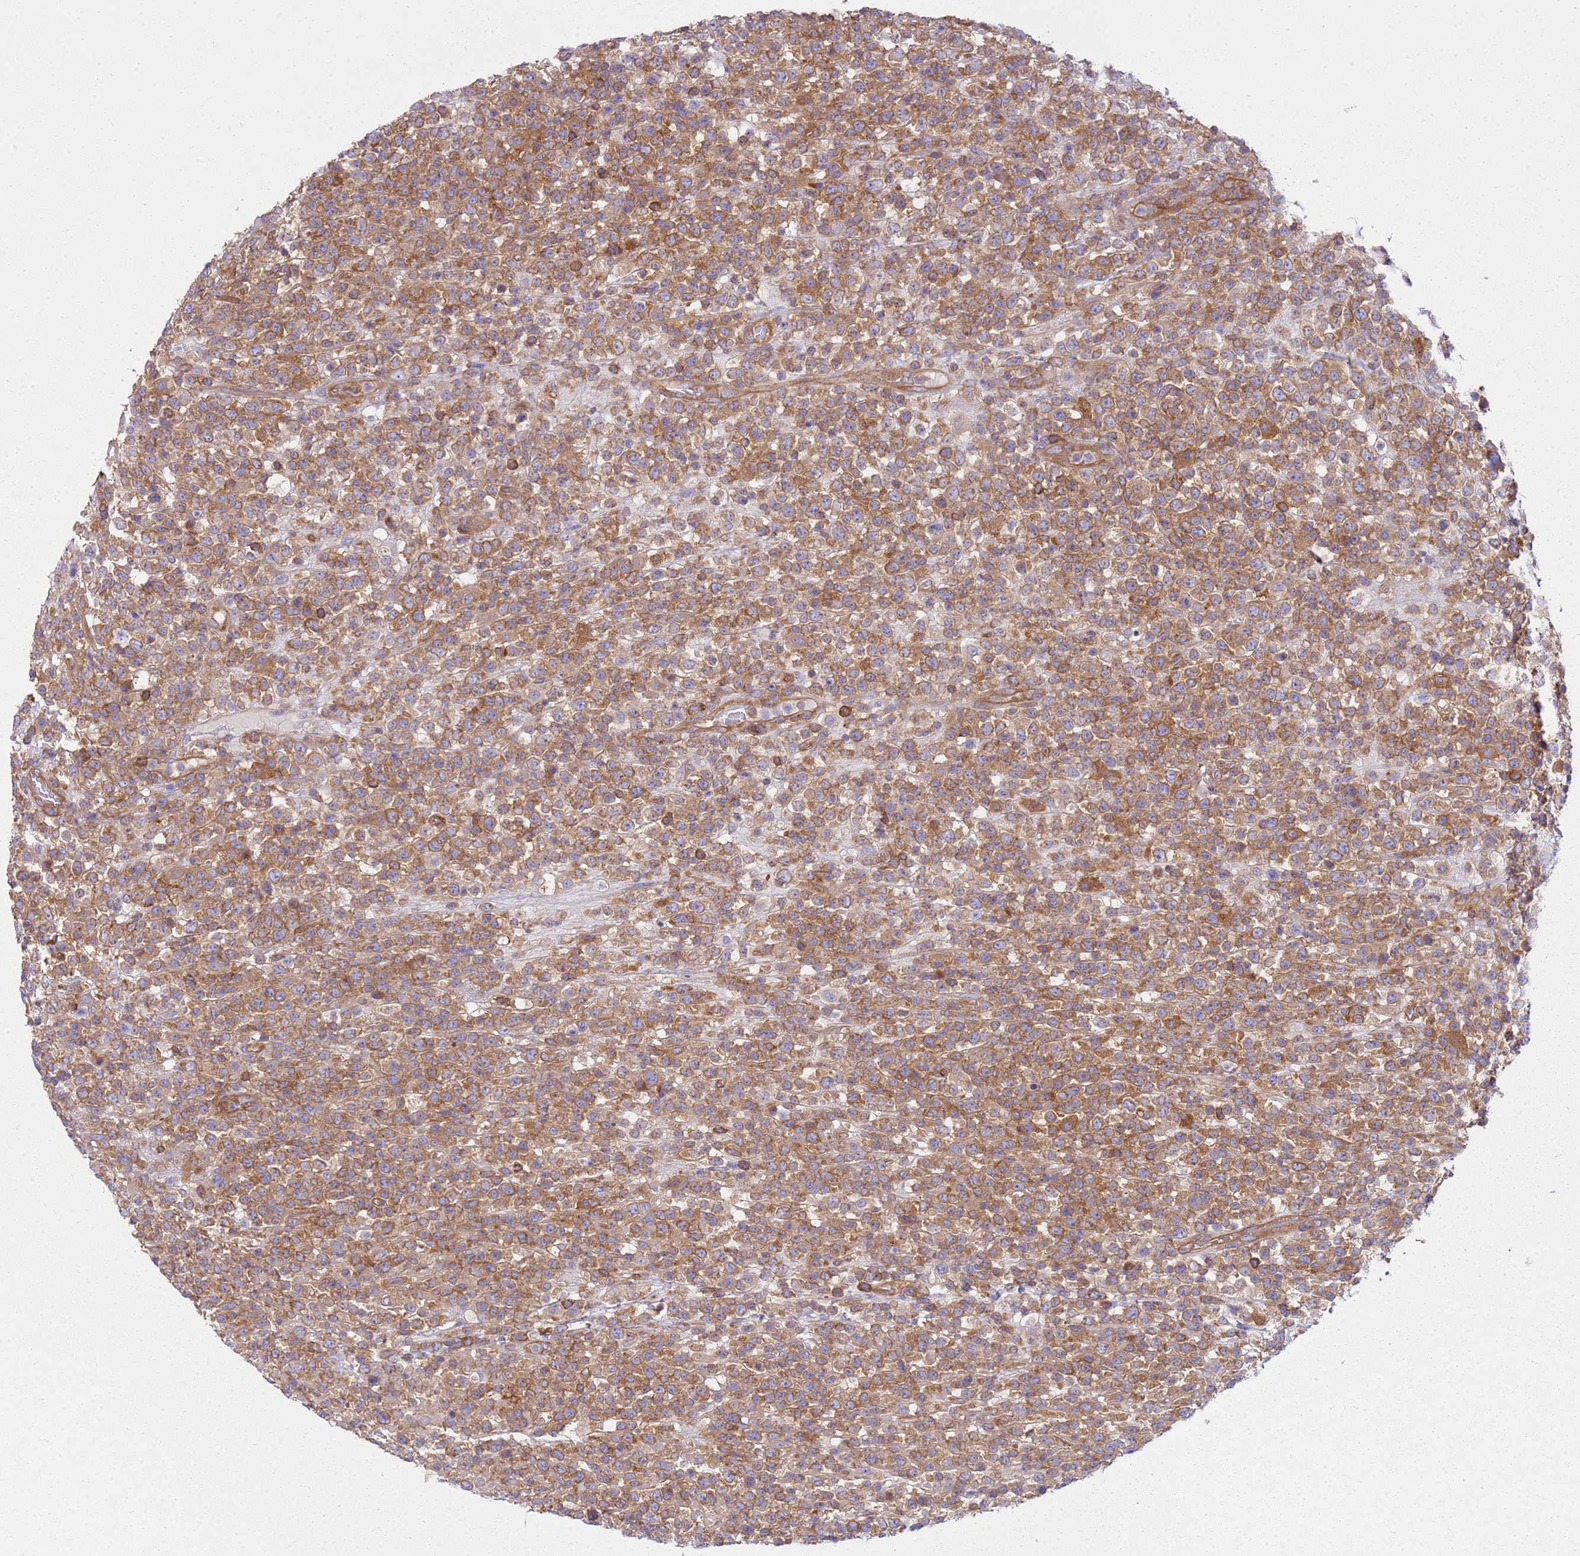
{"staining": {"intensity": "moderate", "quantity": ">75%", "location": "cytoplasmic/membranous"}, "tissue": "lymphoma", "cell_type": "Tumor cells", "image_type": "cancer", "snomed": [{"axis": "morphology", "description": "Malignant lymphoma, non-Hodgkin's type, High grade"}, {"axis": "topography", "description": "Colon"}], "caption": "An image of human lymphoma stained for a protein demonstrates moderate cytoplasmic/membranous brown staining in tumor cells.", "gene": "SNX21", "patient": {"sex": "female", "age": 53}}